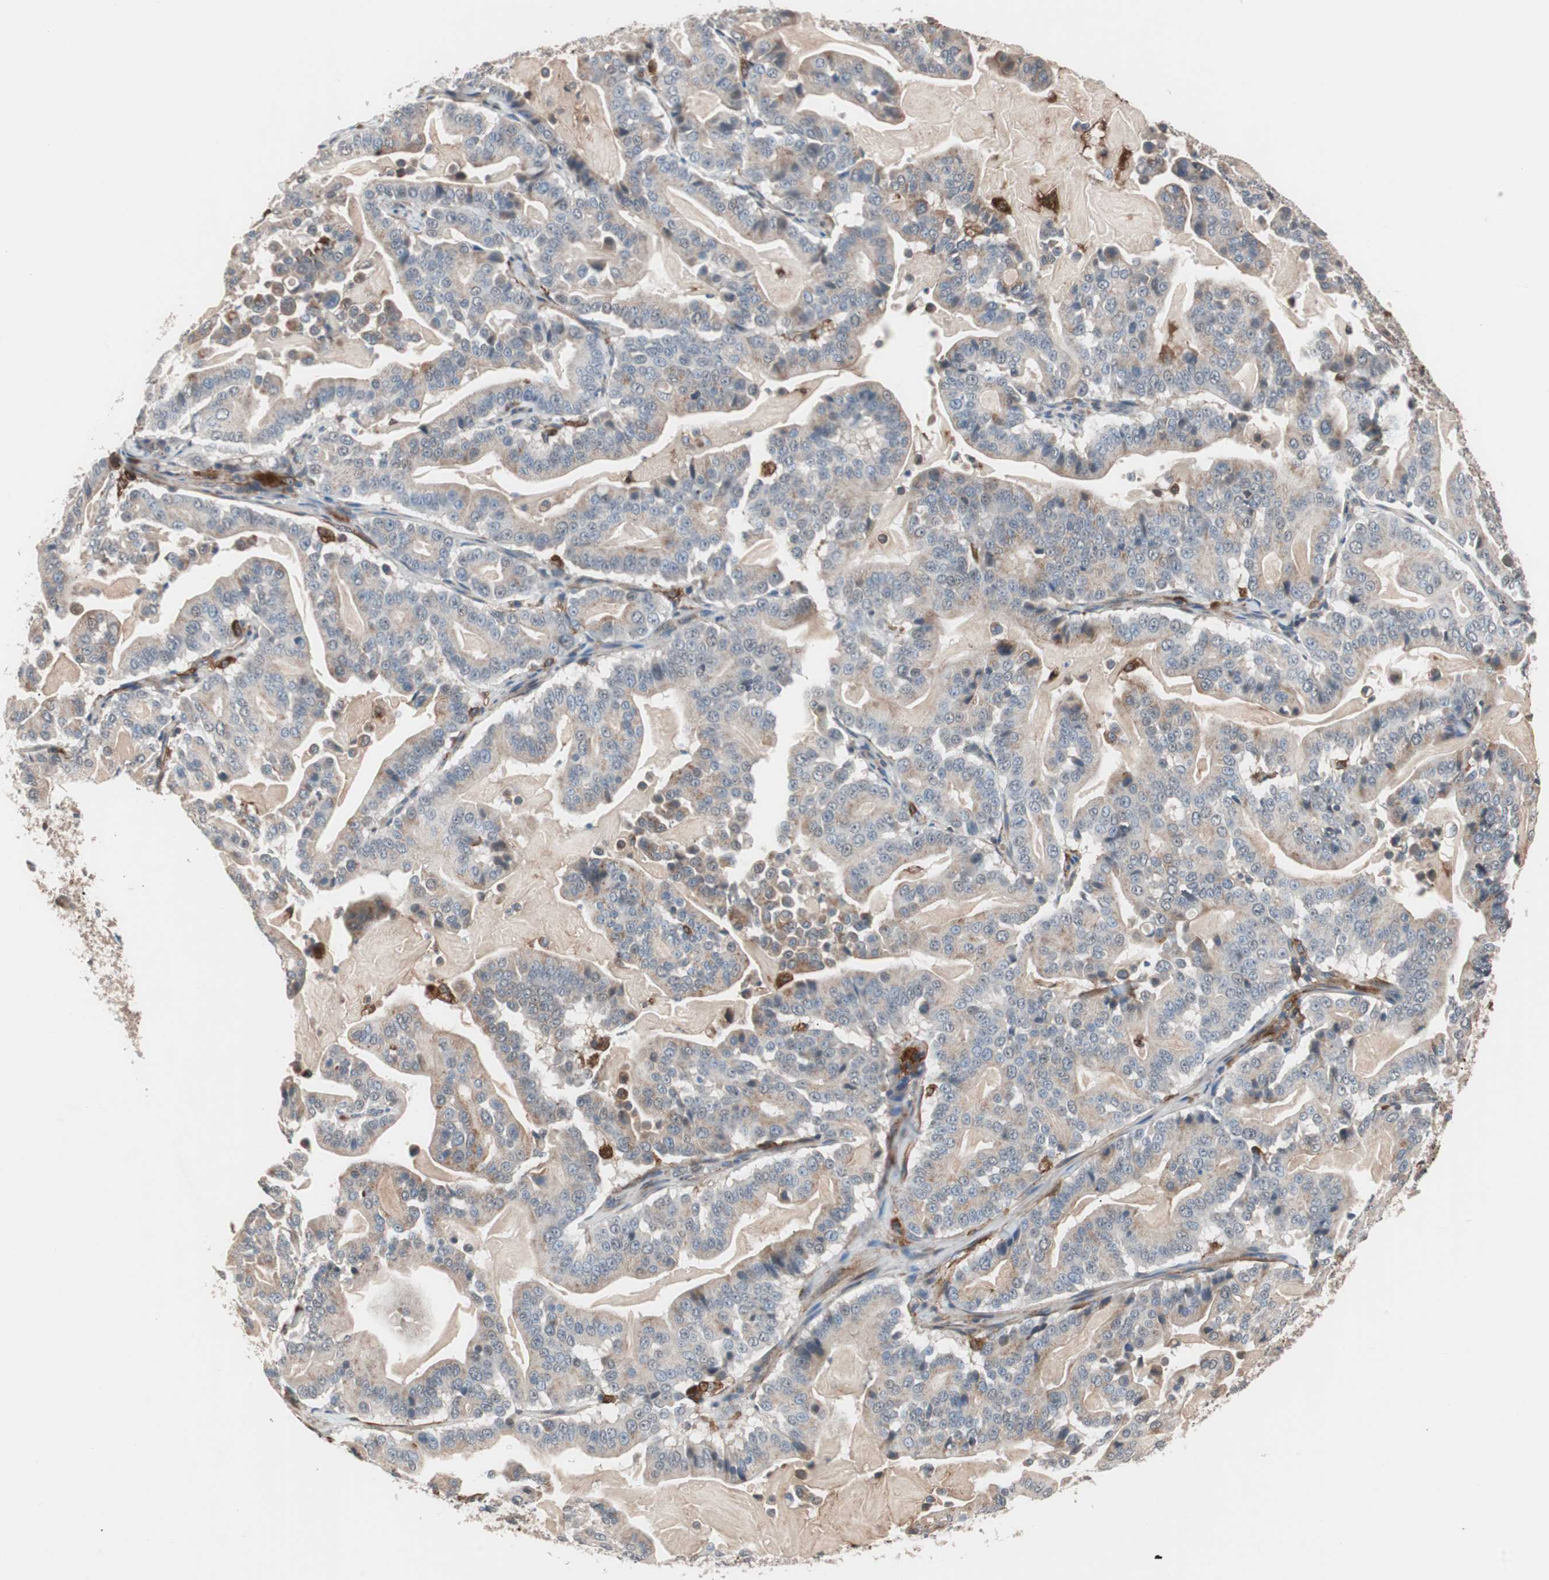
{"staining": {"intensity": "weak", "quantity": "<25%", "location": "cytoplasmic/membranous"}, "tissue": "pancreatic cancer", "cell_type": "Tumor cells", "image_type": "cancer", "snomed": [{"axis": "morphology", "description": "Adenocarcinoma, NOS"}, {"axis": "topography", "description": "Pancreas"}], "caption": "There is no significant positivity in tumor cells of adenocarcinoma (pancreatic).", "gene": "LITAF", "patient": {"sex": "male", "age": 63}}